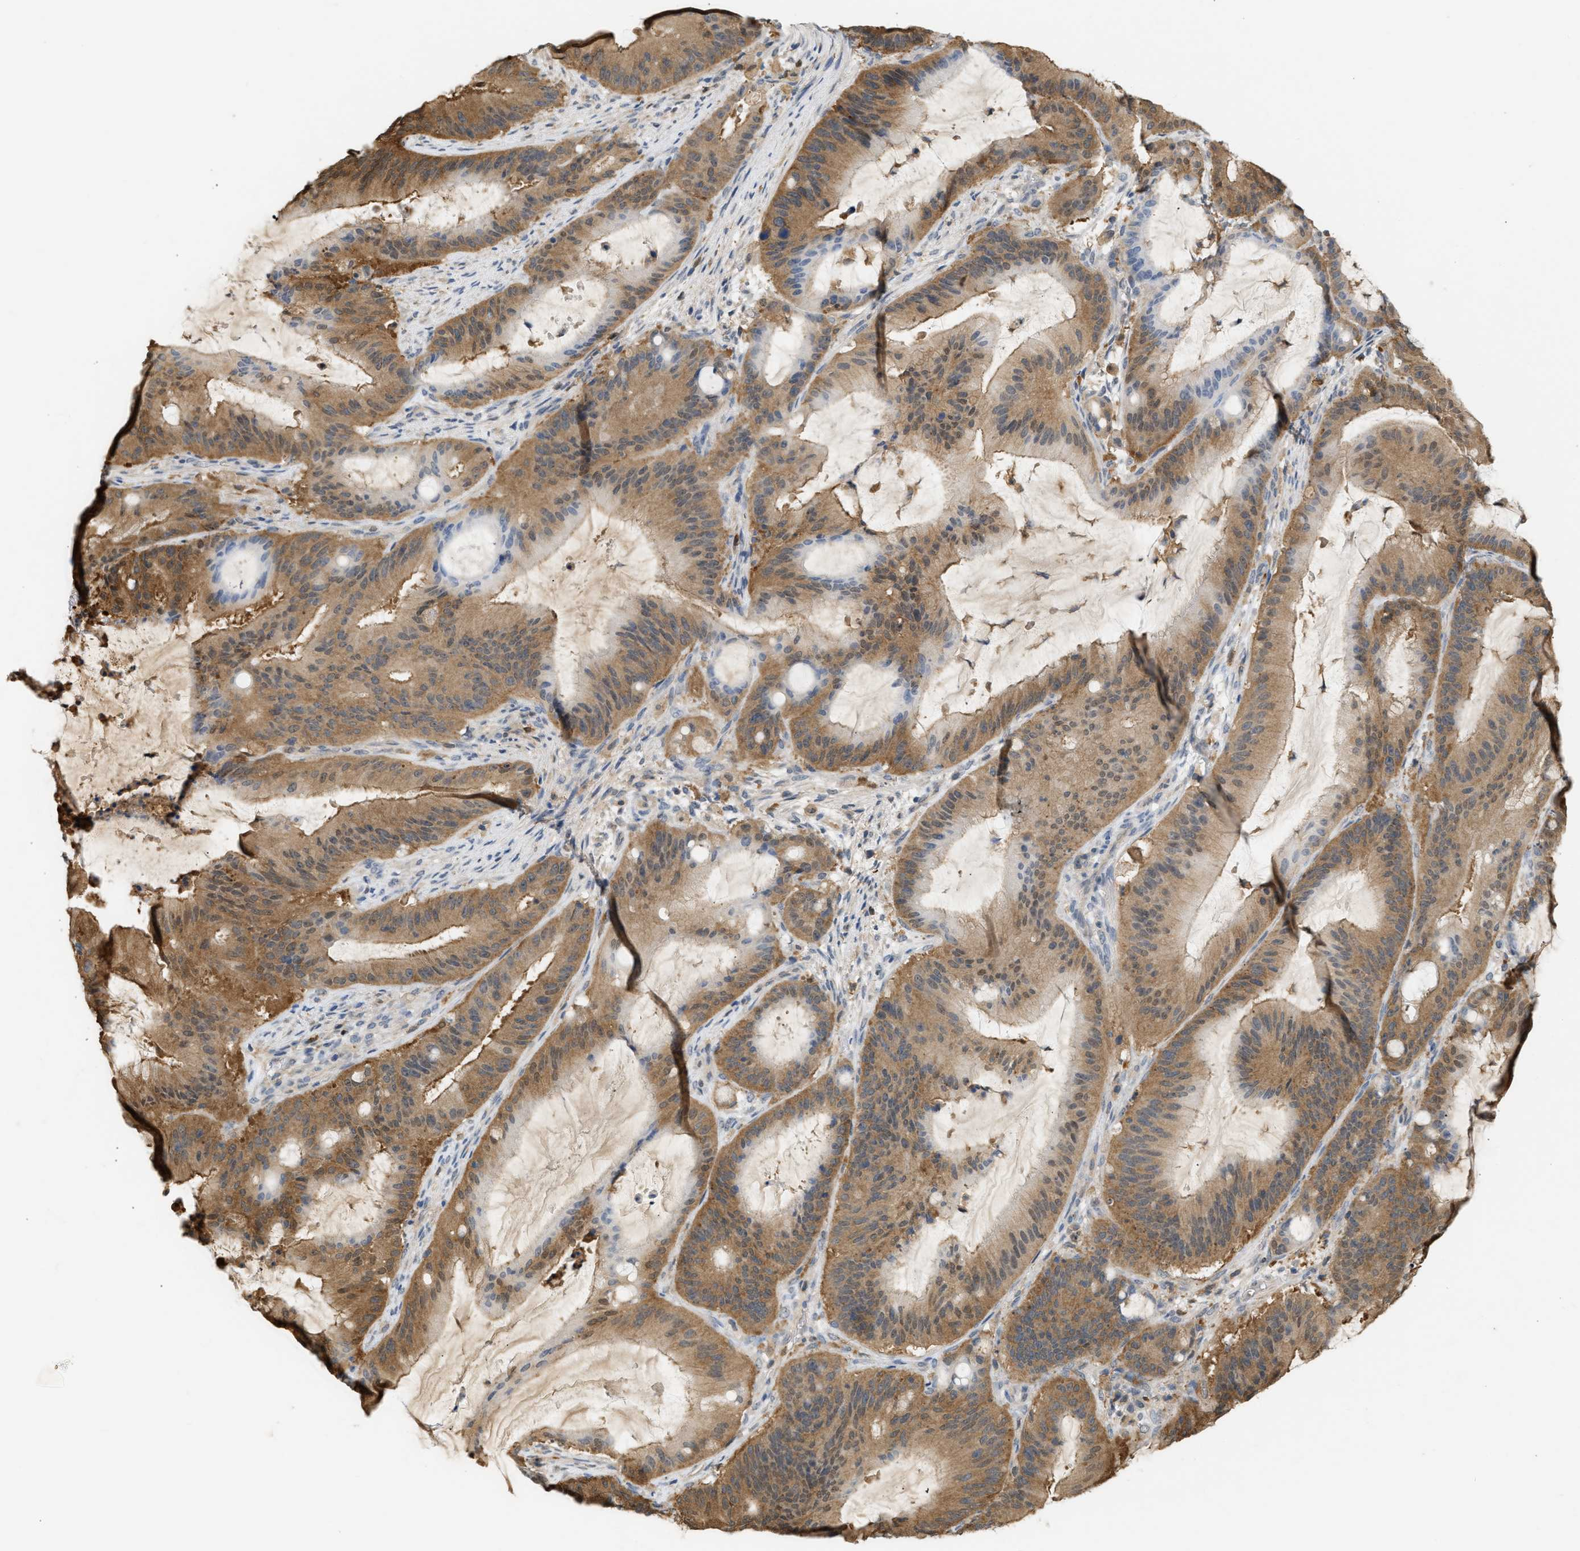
{"staining": {"intensity": "moderate", "quantity": ">75%", "location": "cytoplasmic/membranous"}, "tissue": "liver cancer", "cell_type": "Tumor cells", "image_type": "cancer", "snomed": [{"axis": "morphology", "description": "Normal tissue, NOS"}, {"axis": "morphology", "description": "Cholangiocarcinoma"}, {"axis": "topography", "description": "Liver"}, {"axis": "topography", "description": "Peripheral nerve tissue"}], "caption": "Tumor cells exhibit medium levels of moderate cytoplasmic/membranous positivity in about >75% of cells in human cholangiocarcinoma (liver).", "gene": "ENO1", "patient": {"sex": "female", "age": 73}}